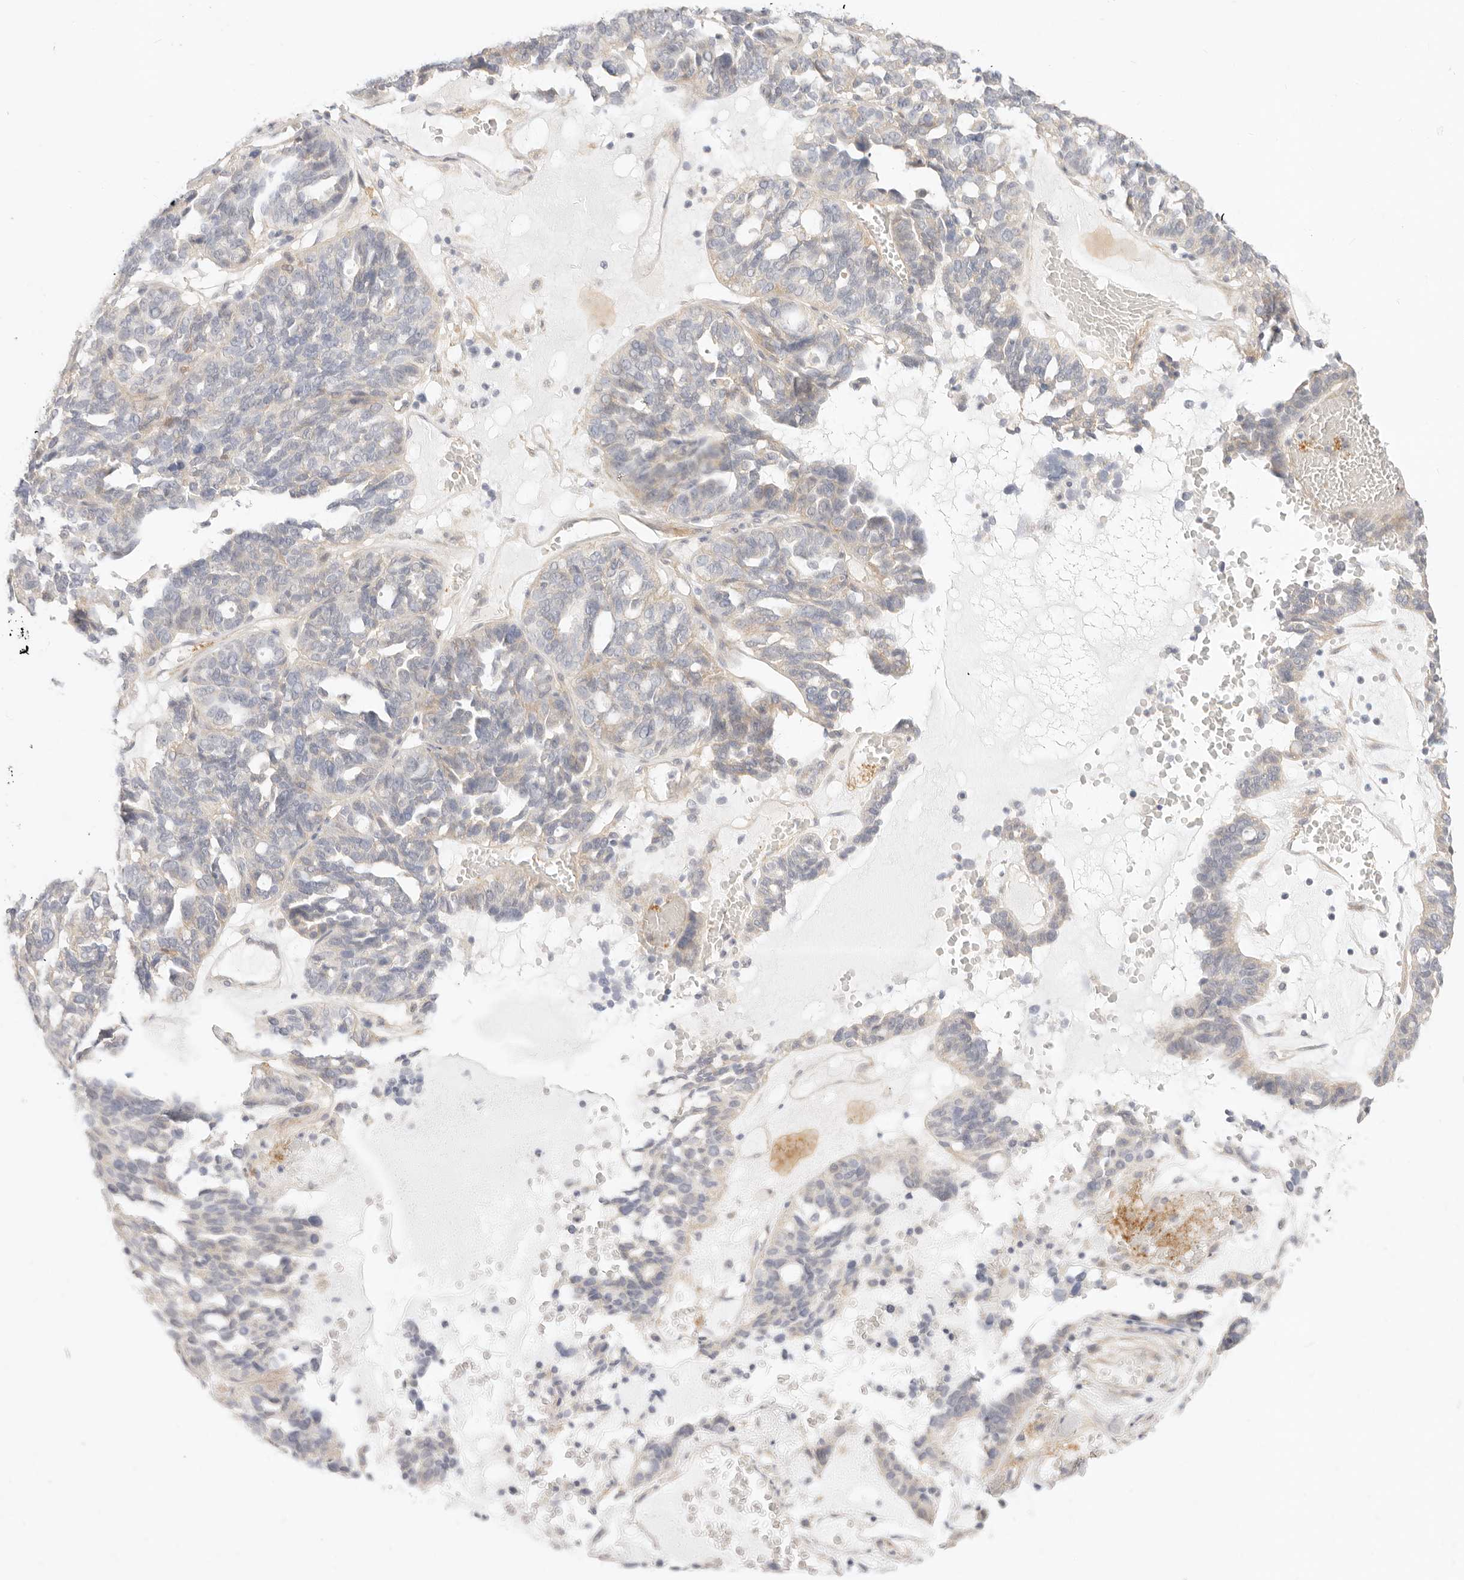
{"staining": {"intensity": "weak", "quantity": "<25%", "location": "cytoplasmic/membranous"}, "tissue": "ovarian cancer", "cell_type": "Tumor cells", "image_type": "cancer", "snomed": [{"axis": "morphology", "description": "Cystadenocarcinoma, serous, NOS"}, {"axis": "topography", "description": "Ovary"}], "caption": "High magnification brightfield microscopy of ovarian cancer stained with DAB (3,3'-diaminobenzidine) (brown) and counterstained with hematoxylin (blue): tumor cells show no significant staining.", "gene": "UBXN10", "patient": {"sex": "female", "age": 59}}